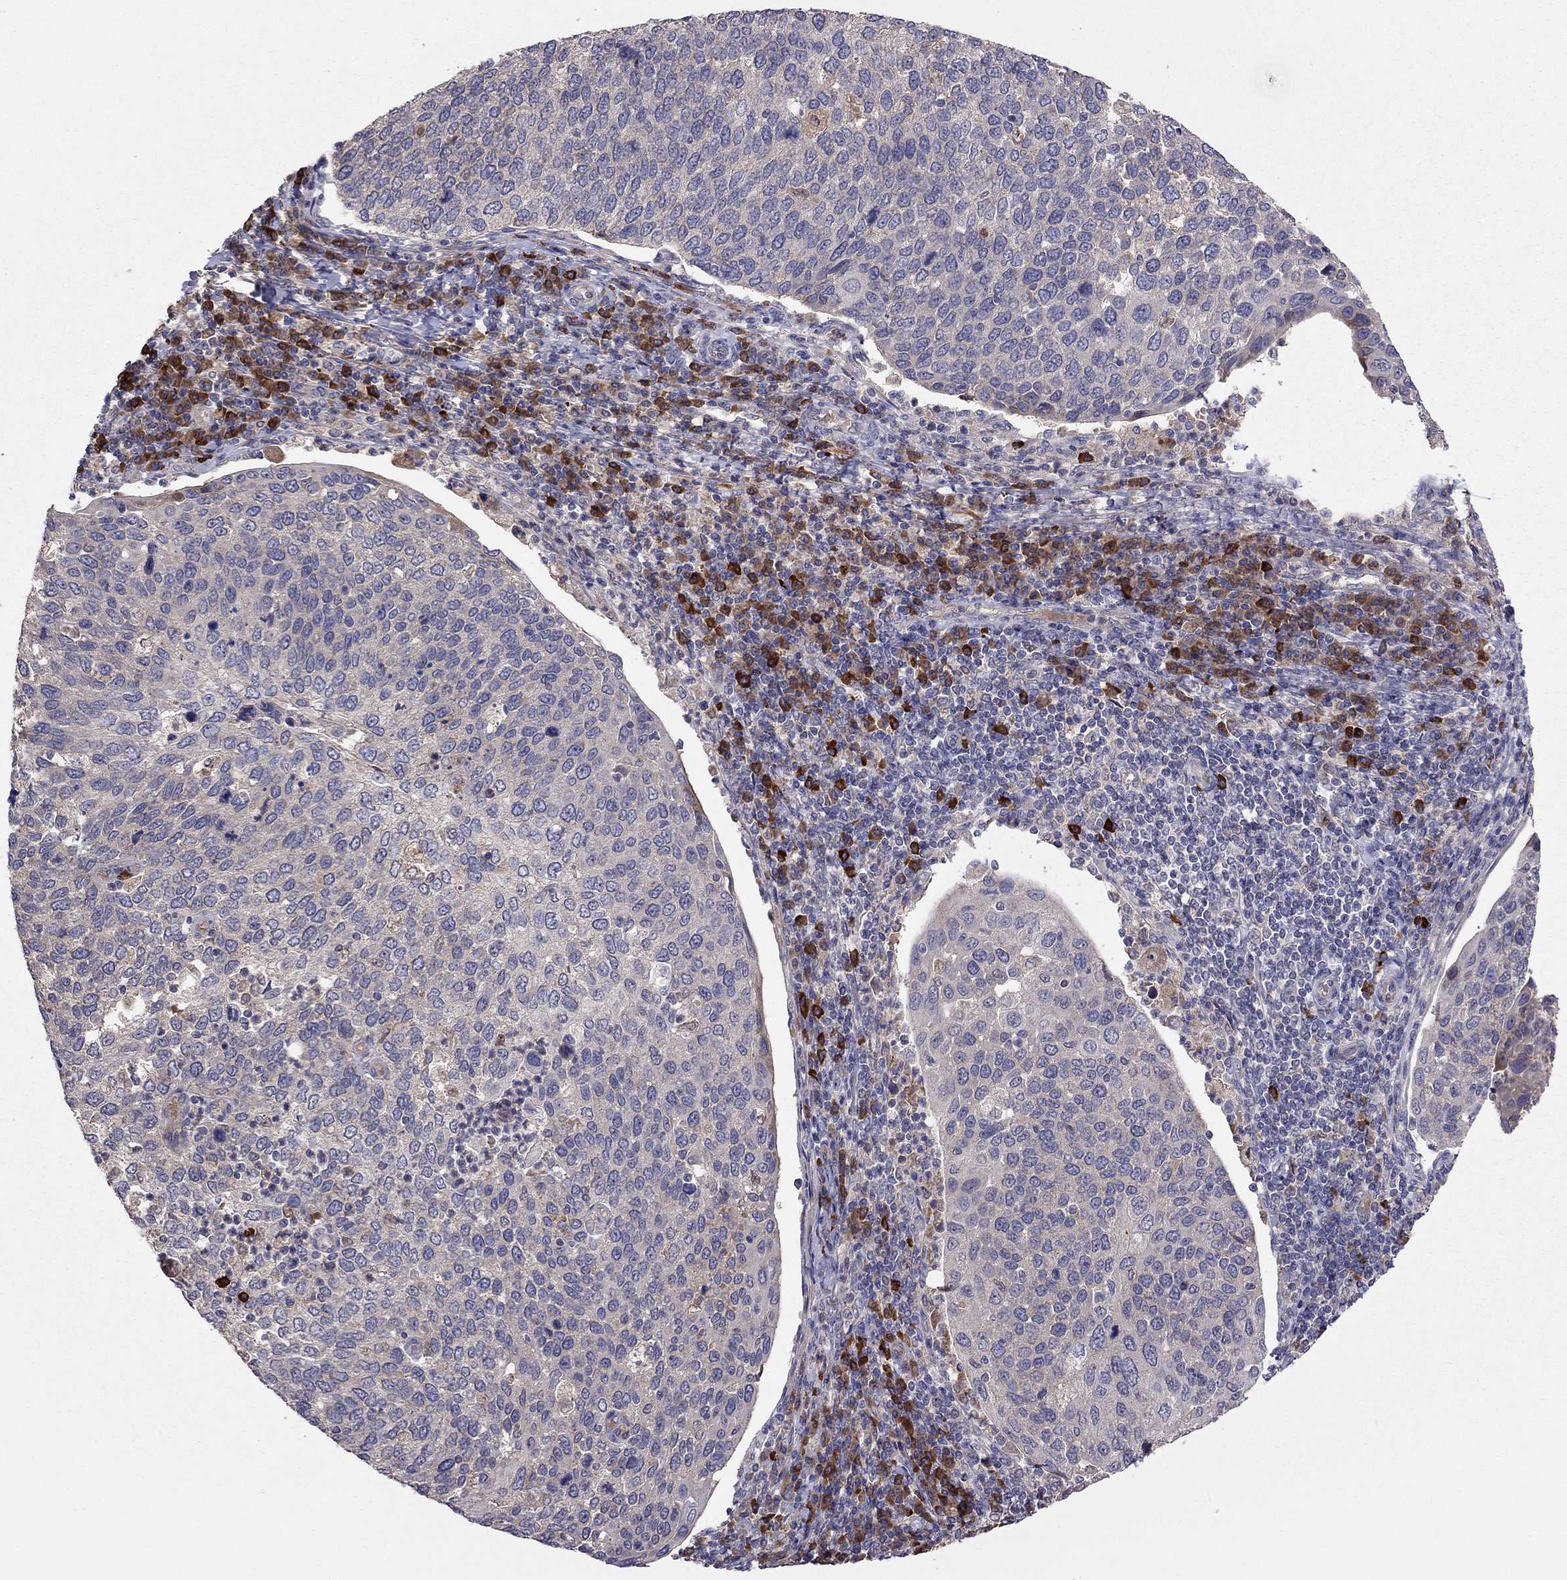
{"staining": {"intensity": "negative", "quantity": "none", "location": "none"}, "tissue": "cervical cancer", "cell_type": "Tumor cells", "image_type": "cancer", "snomed": [{"axis": "morphology", "description": "Squamous cell carcinoma, NOS"}, {"axis": "topography", "description": "Cervix"}], "caption": "Immunohistochemical staining of human squamous cell carcinoma (cervical) shows no significant positivity in tumor cells.", "gene": "PIK3CG", "patient": {"sex": "female", "age": 54}}